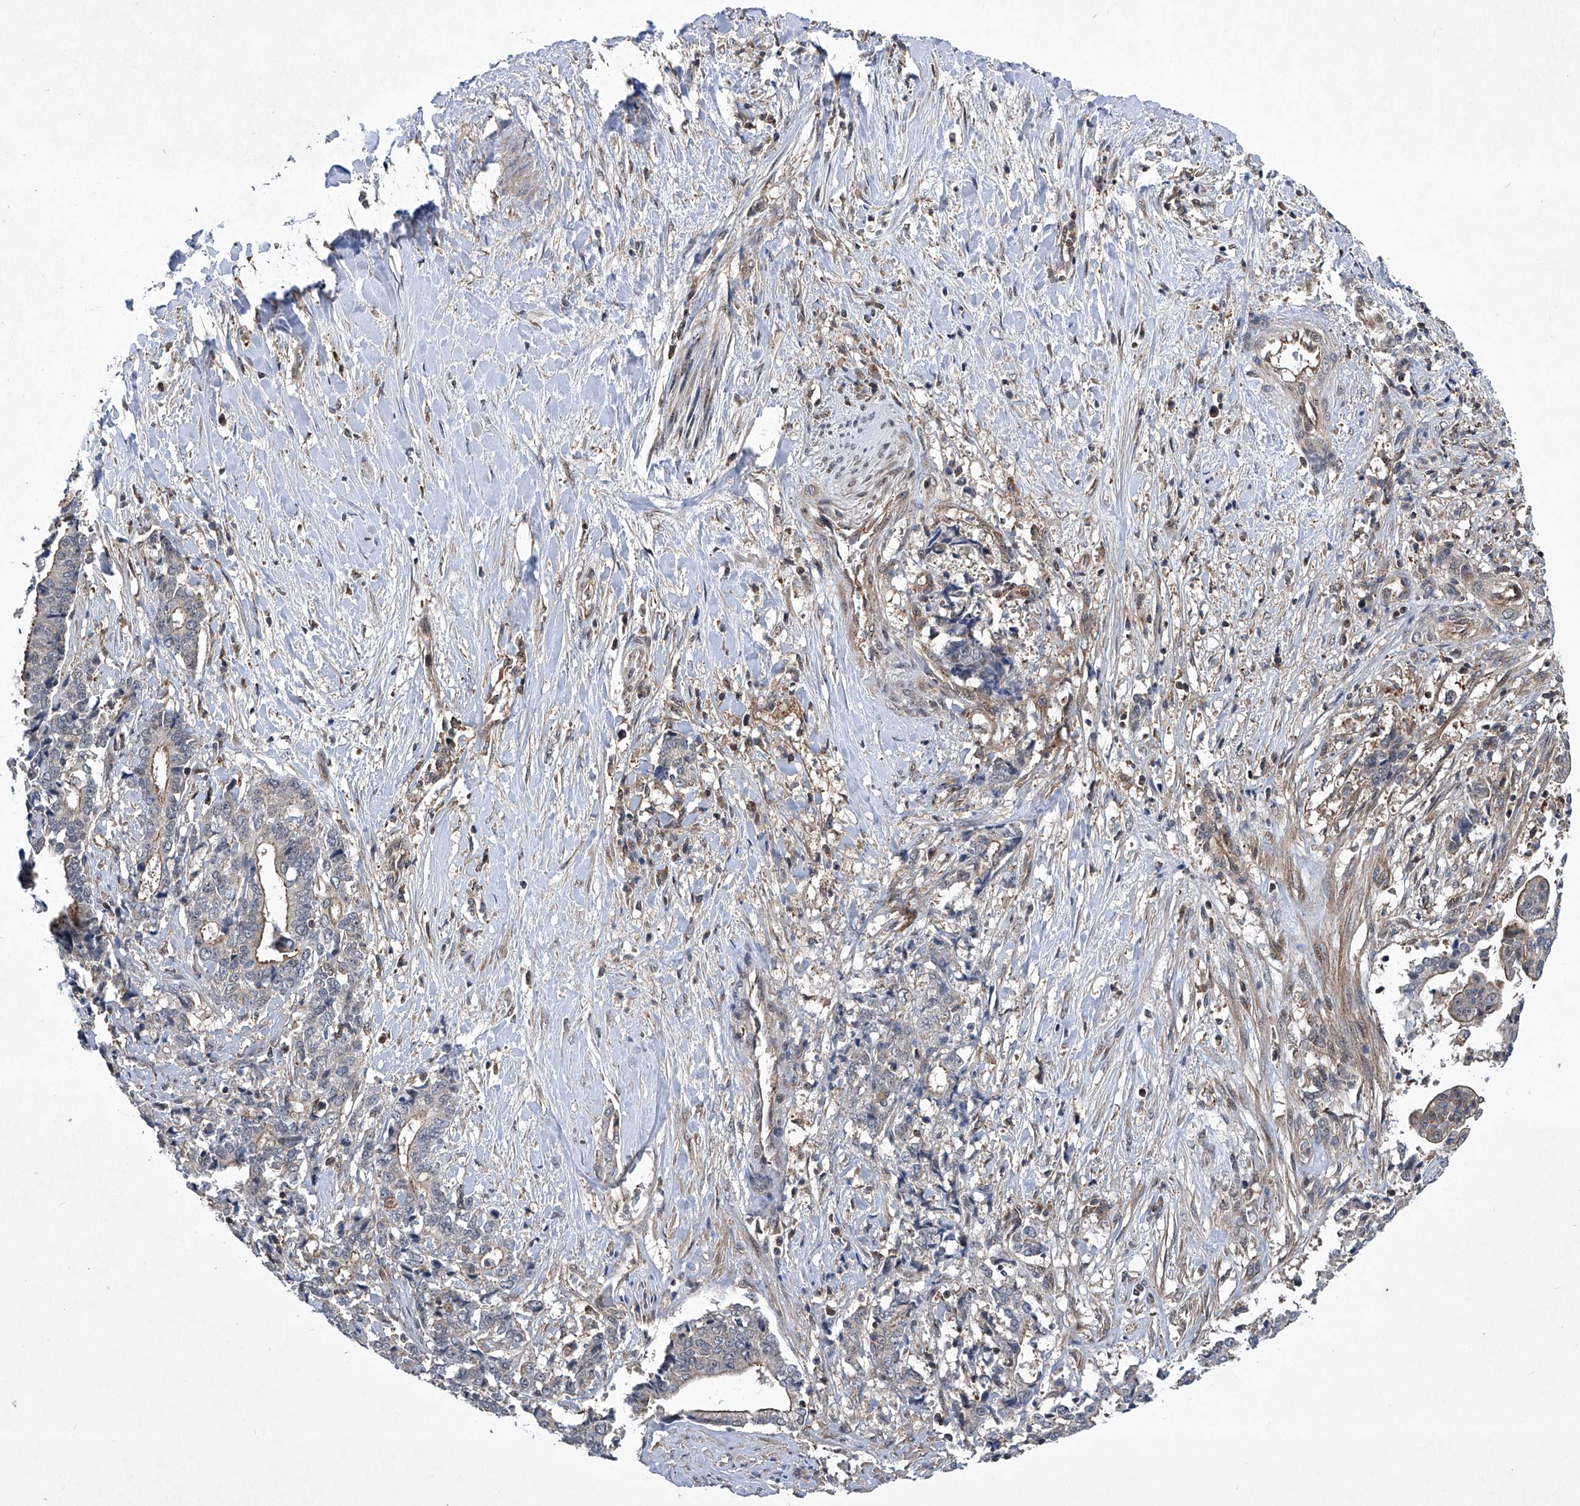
{"staining": {"intensity": "negative", "quantity": "none", "location": "none"}, "tissue": "liver cancer", "cell_type": "Tumor cells", "image_type": "cancer", "snomed": [{"axis": "morphology", "description": "Cholangiocarcinoma"}, {"axis": "topography", "description": "Liver"}], "caption": "IHC image of human liver cancer stained for a protein (brown), which shows no positivity in tumor cells.", "gene": "CISH", "patient": {"sex": "male", "age": 57}}